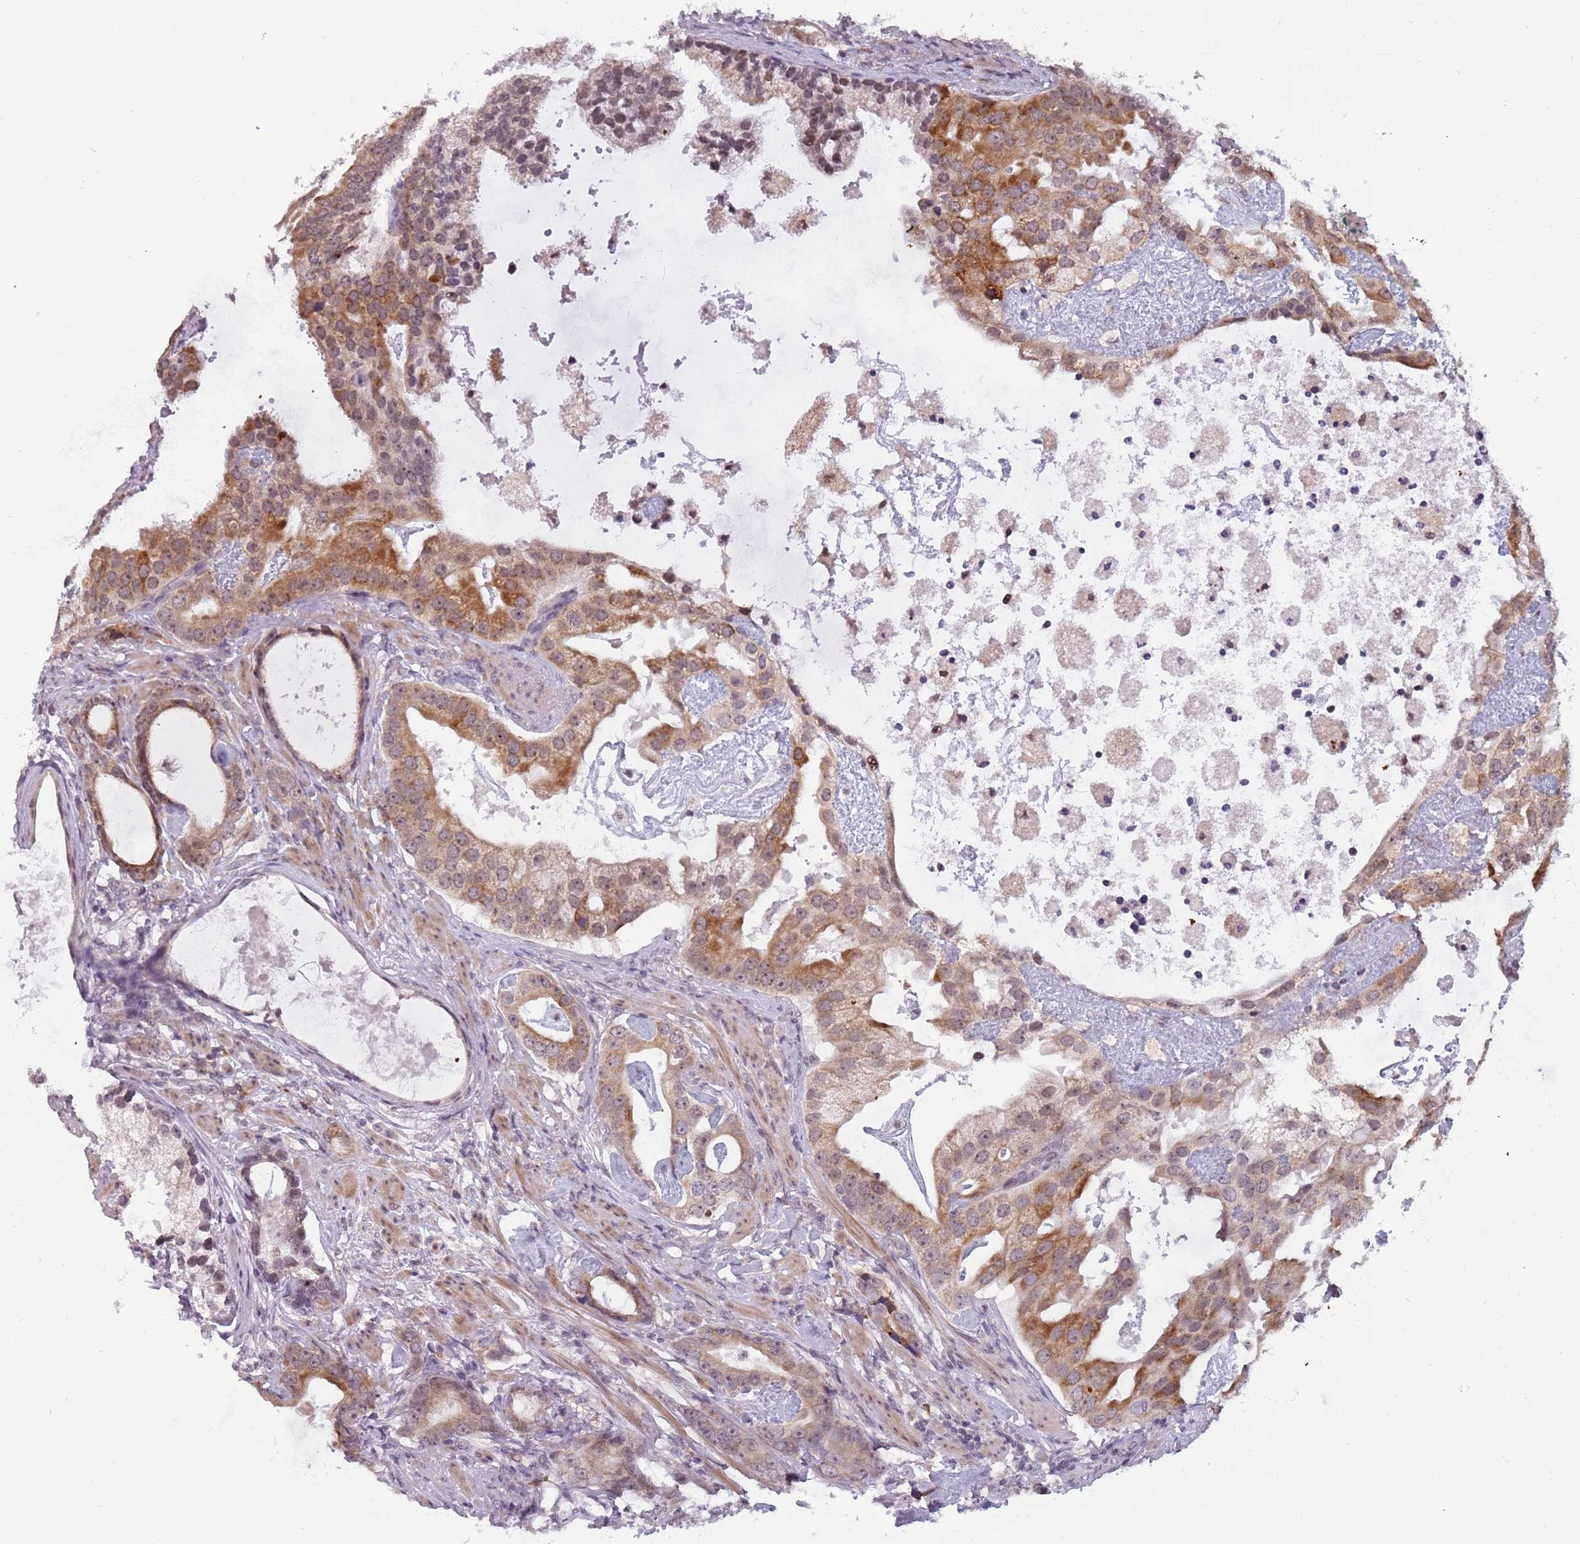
{"staining": {"intensity": "moderate", "quantity": ">75%", "location": "cytoplasmic/membranous,nuclear"}, "tissue": "prostate cancer", "cell_type": "Tumor cells", "image_type": "cancer", "snomed": [{"axis": "morphology", "description": "Adenocarcinoma, Low grade"}, {"axis": "topography", "description": "Prostate"}], "caption": "Protein staining of prostate cancer tissue demonstrates moderate cytoplasmic/membranous and nuclear staining in about >75% of tumor cells.", "gene": "BARD1", "patient": {"sex": "male", "age": 71}}